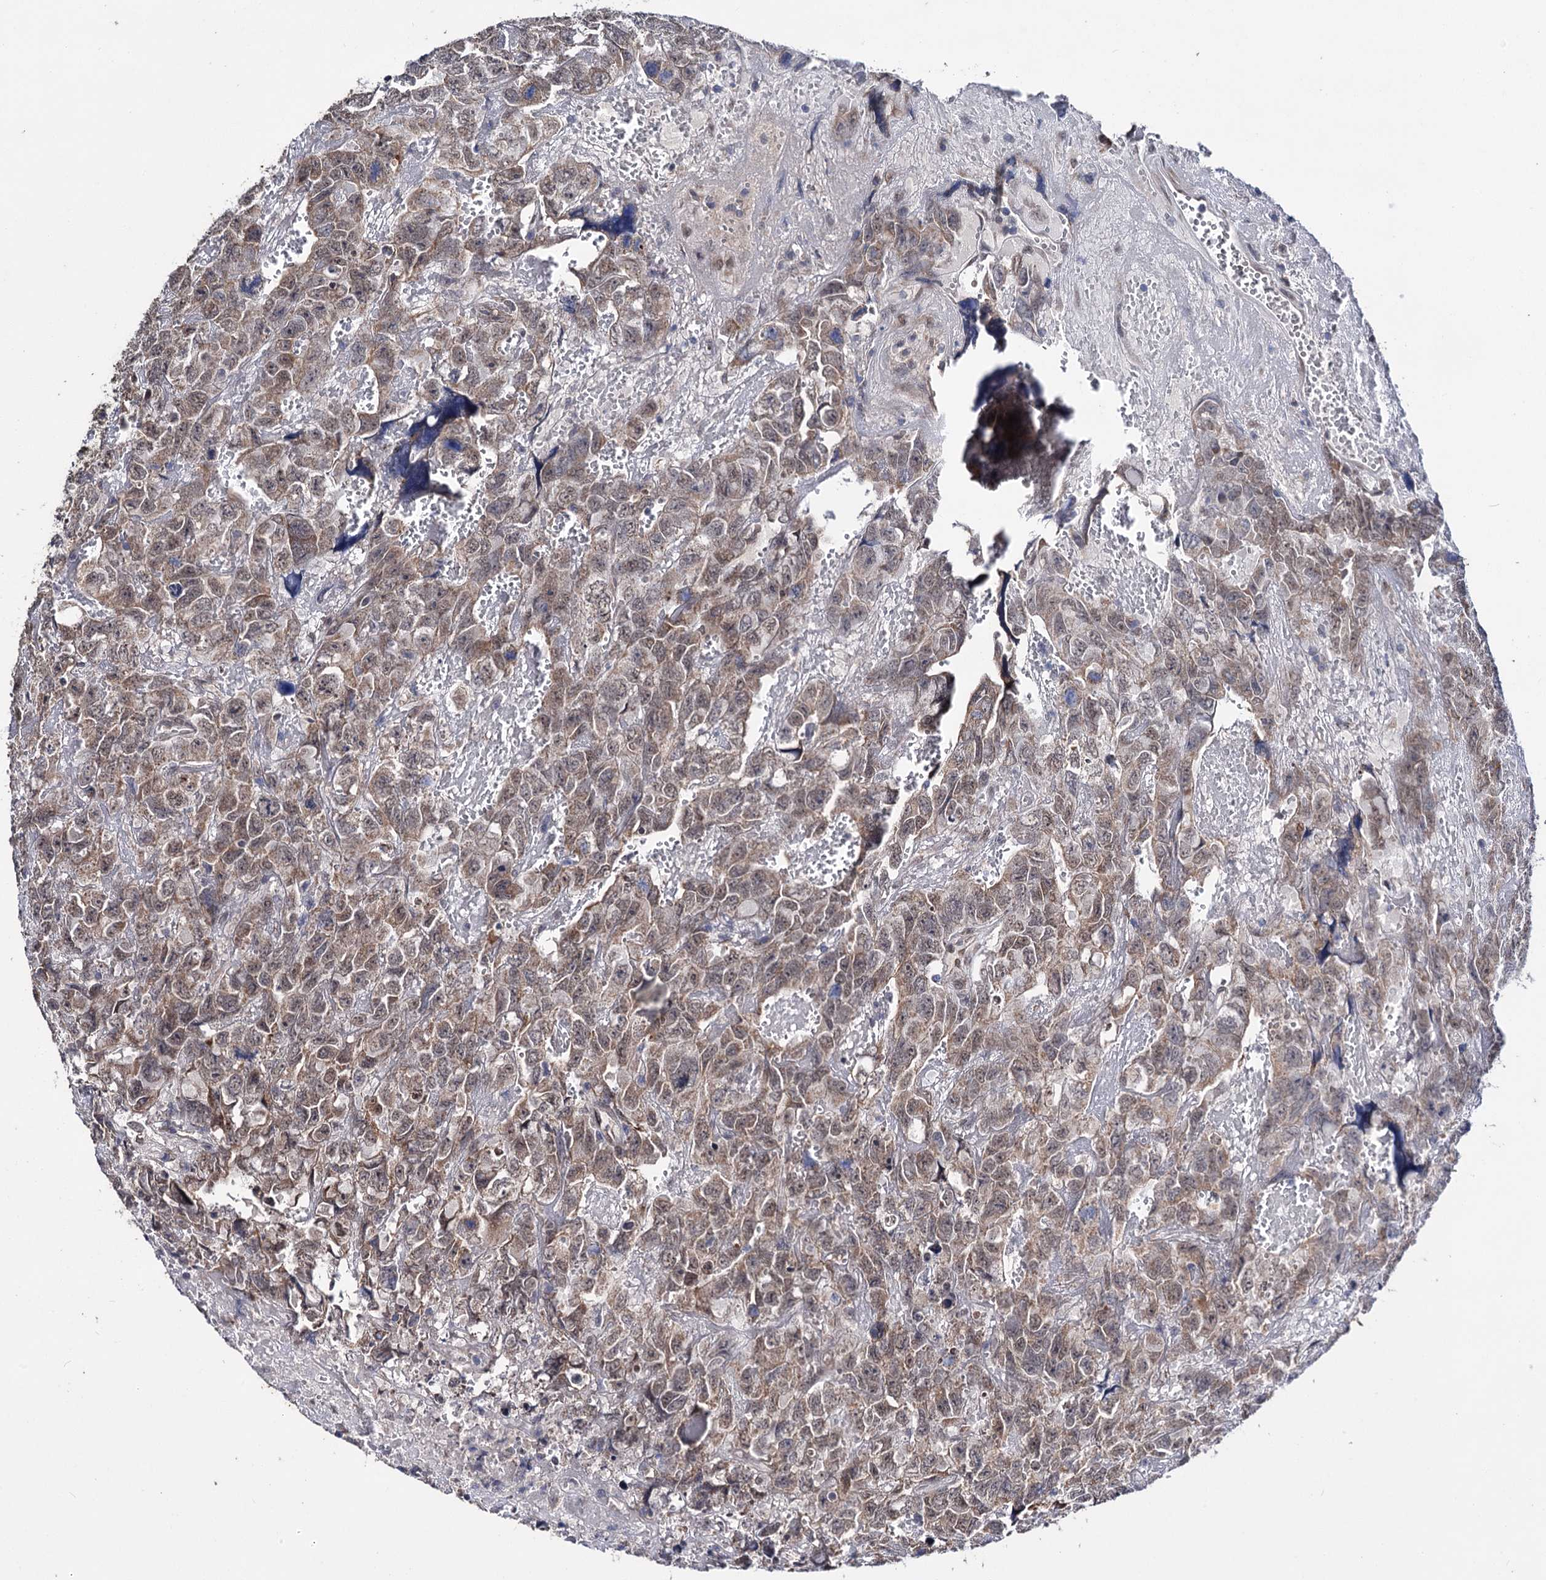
{"staining": {"intensity": "moderate", "quantity": ">75%", "location": "cytoplasmic/membranous,nuclear"}, "tissue": "testis cancer", "cell_type": "Tumor cells", "image_type": "cancer", "snomed": [{"axis": "morphology", "description": "Carcinoma, Embryonal, NOS"}, {"axis": "topography", "description": "Testis"}], "caption": "Brown immunohistochemical staining in human testis cancer (embryonal carcinoma) shows moderate cytoplasmic/membranous and nuclear staining in approximately >75% of tumor cells. The staining was performed using DAB to visualize the protein expression in brown, while the nuclei were stained in blue with hematoxylin (Magnification: 20x).", "gene": "CLPB", "patient": {"sex": "male", "age": 45}}